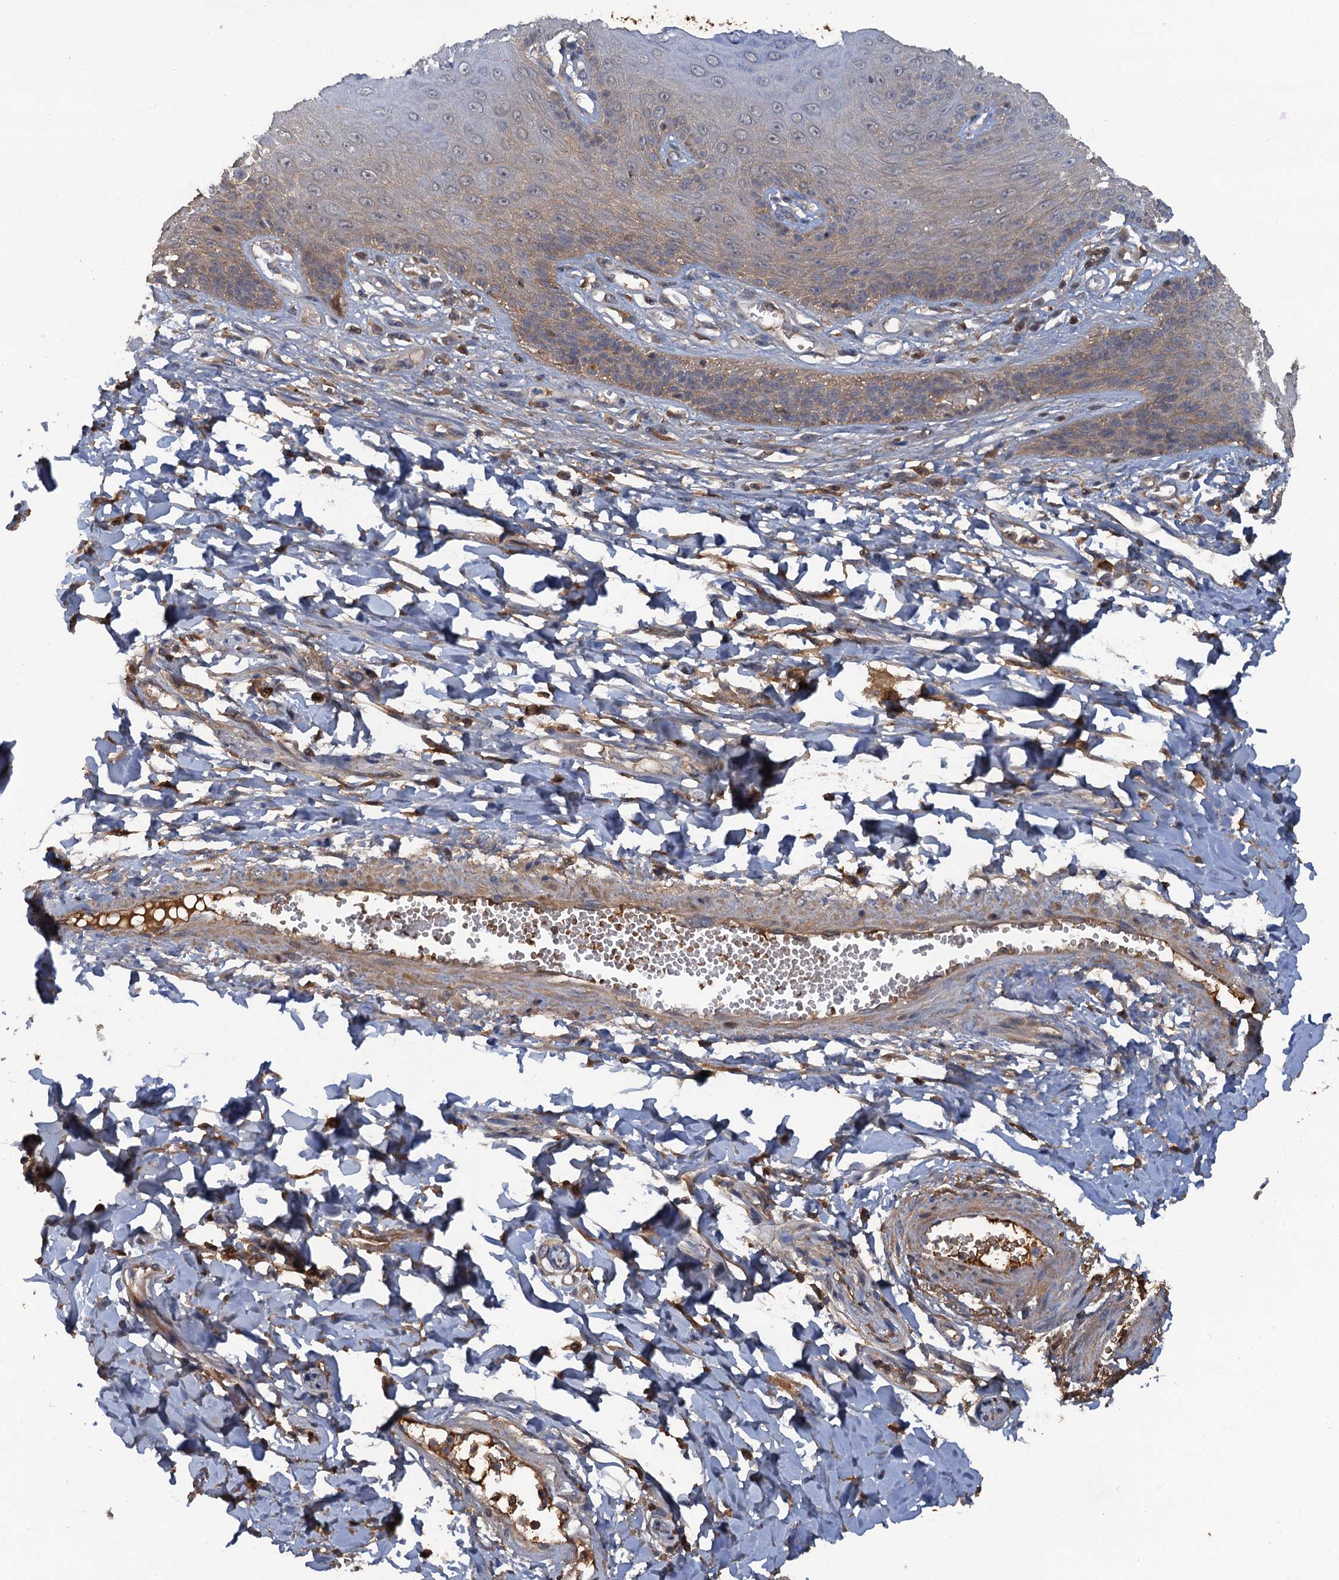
{"staining": {"intensity": "weak", "quantity": "25%-75%", "location": "cytoplasmic/membranous"}, "tissue": "skin", "cell_type": "Epidermal cells", "image_type": "normal", "snomed": [{"axis": "morphology", "description": "Normal tissue, NOS"}, {"axis": "topography", "description": "Anal"}], "caption": "Approximately 25%-75% of epidermal cells in unremarkable human skin exhibit weak cytoplasmic/membranous protein staining as visualized by brown immunohistochemical staining.", "gene": "HAPLN3", "patient": {"sex": "male", "age": 78}}